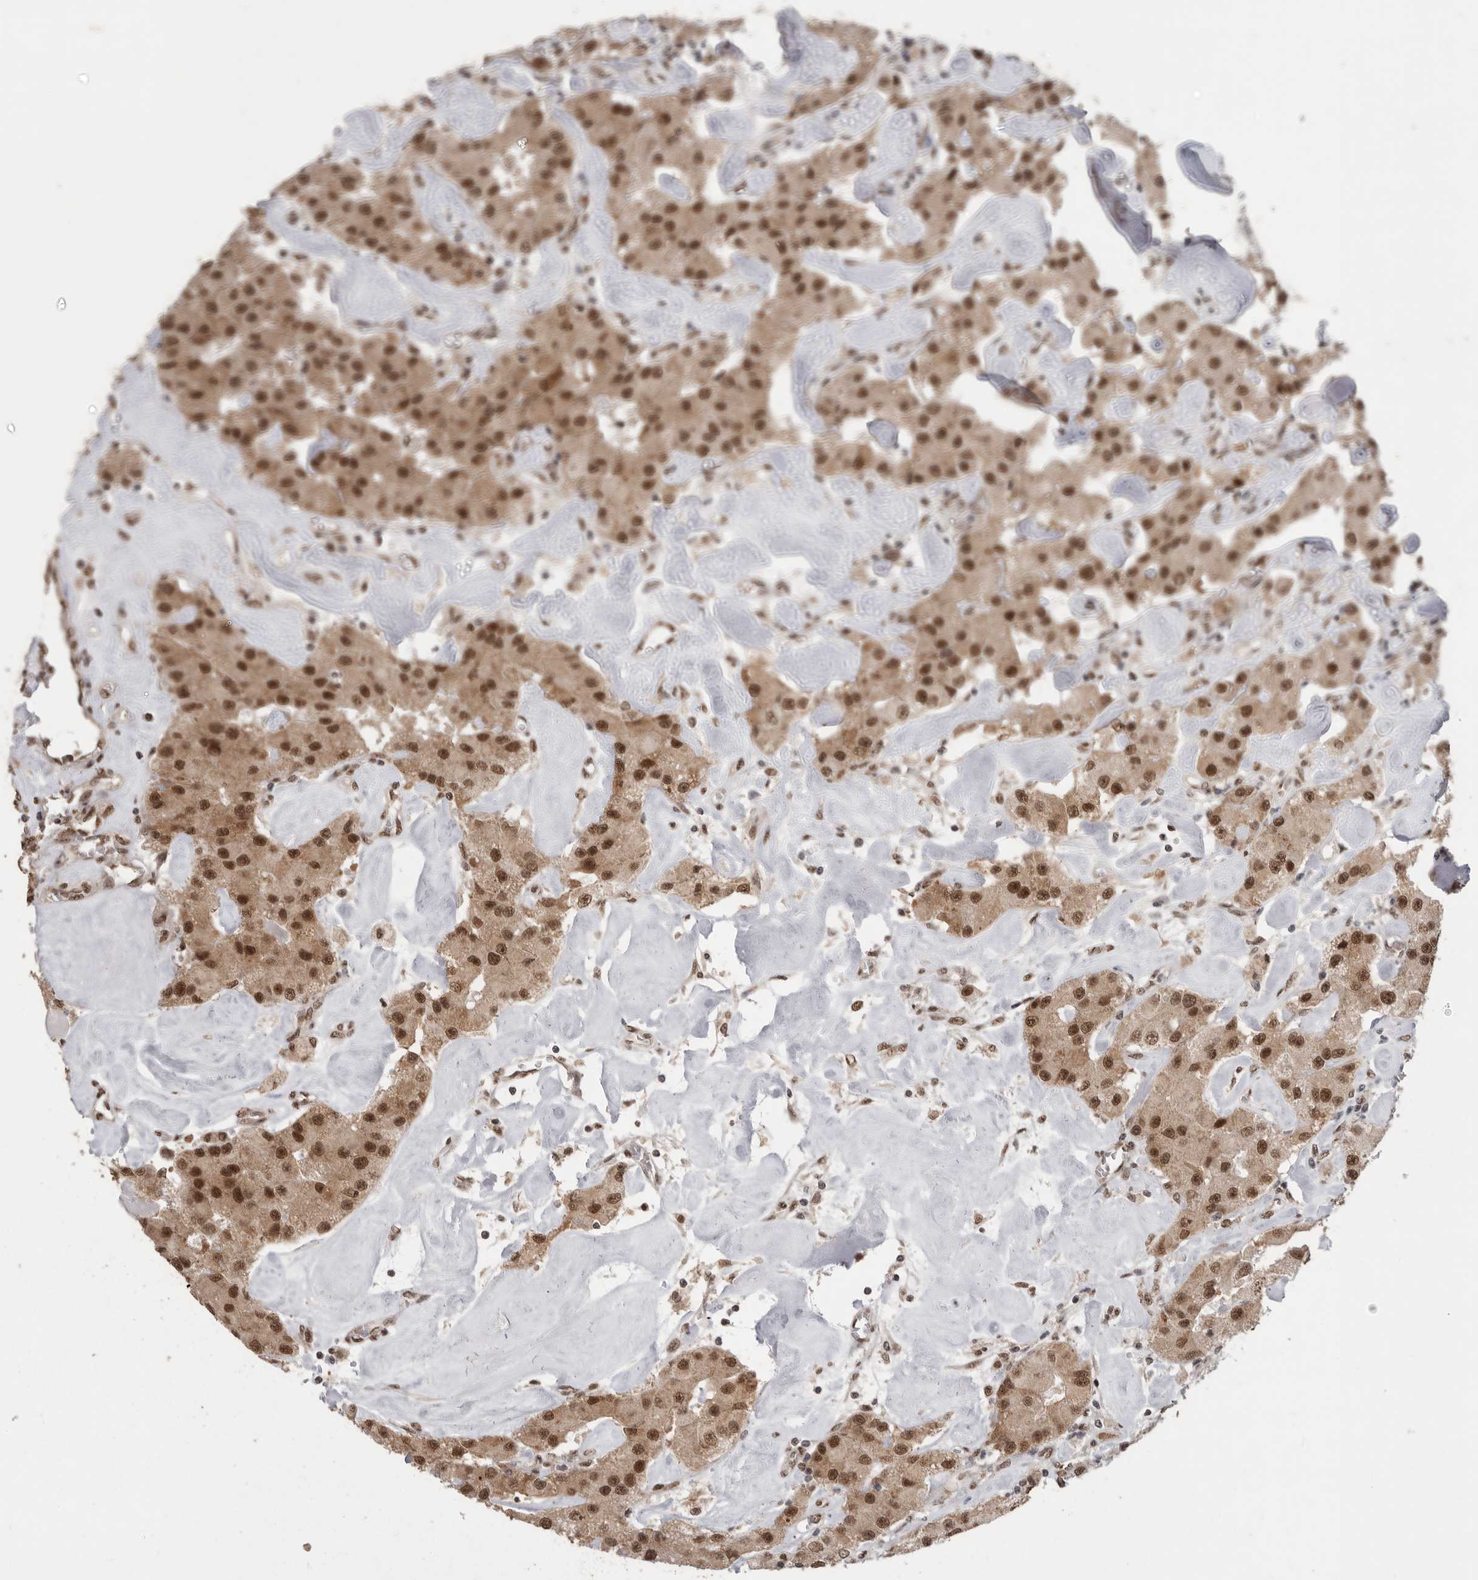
{"staining": {"intensity": "strong", "quantity": ">75%", "location": "cytoplasmic/membranous,nuclear"}, "tissue": "carcinoid", "cell_type": "Tumor cells", "image_type": "cancer", "snomed": [{"axis": "morphology", "description": "Carcinoid, malignant, NOS"}, {"axis": "topography", "description": "Pancreas"}], "caption": "This image demonstrates IHC staining of malignant carcinoid, with high strong cytoplasmic/membranous and nuclear staining in approximately >75% of tumor cells.", "gene": "PPP1R10", "patient": {"sex": "male", "age": 41}}